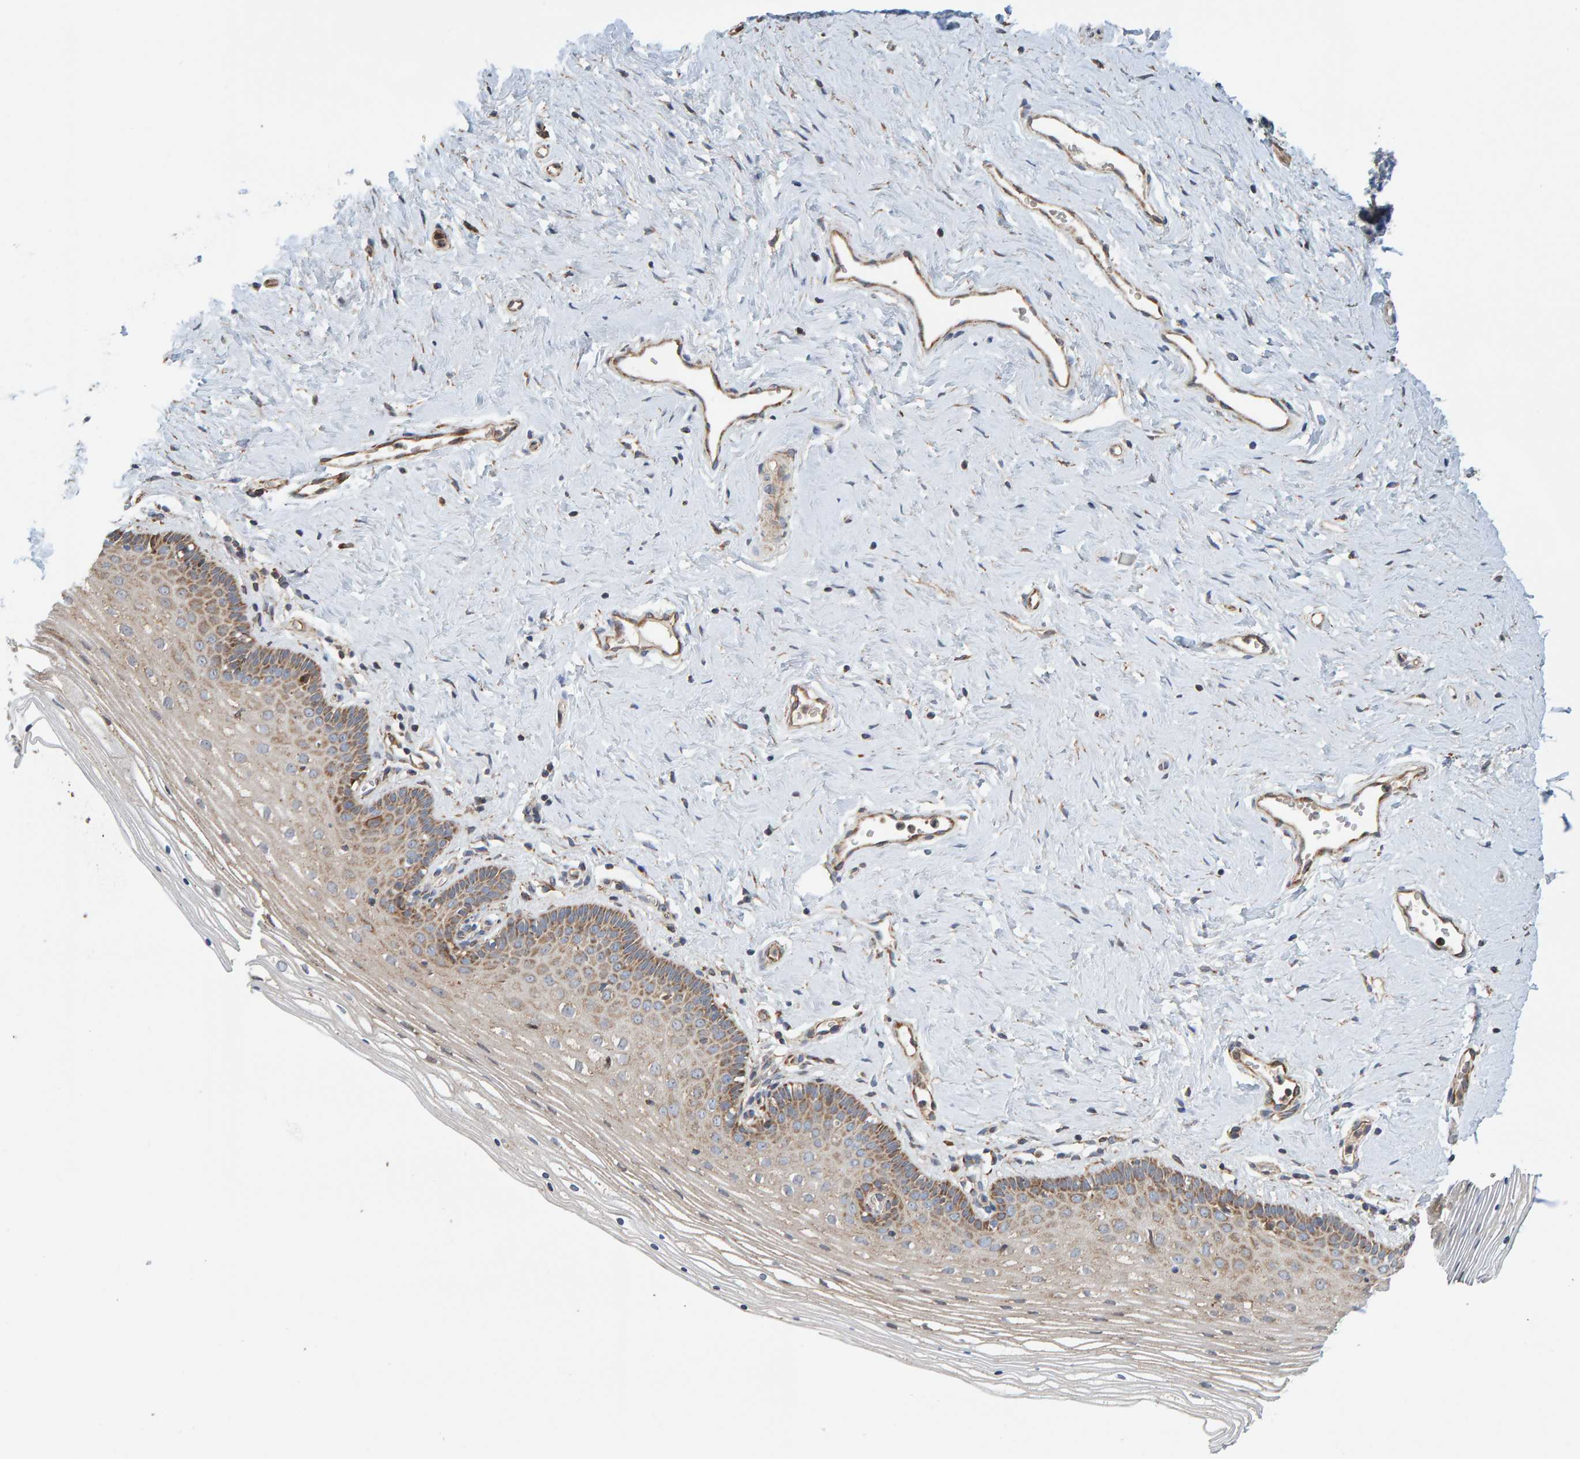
{"staining": {"intensity": "moderate", "quantity": ">75%", "location": "cytoplasmic/membranous"}, "tissue": "vagina", "cell_type": "Squamous epithelial cells", "image_type": "normal", "snomed": [{"axis": "morphology", "description": "Normal tissue, NOS"}, {"axis": "topography", "description": "Vagina"}], "caption": "Immunohistochemical staining of benign vagina shows >75% levels of moderate cytoplasmic/membranous protein positivity in about >75% of squamous epithelial cells.", "gene": "MRPL45", "patient": {"sex": "female", "age": 32}}